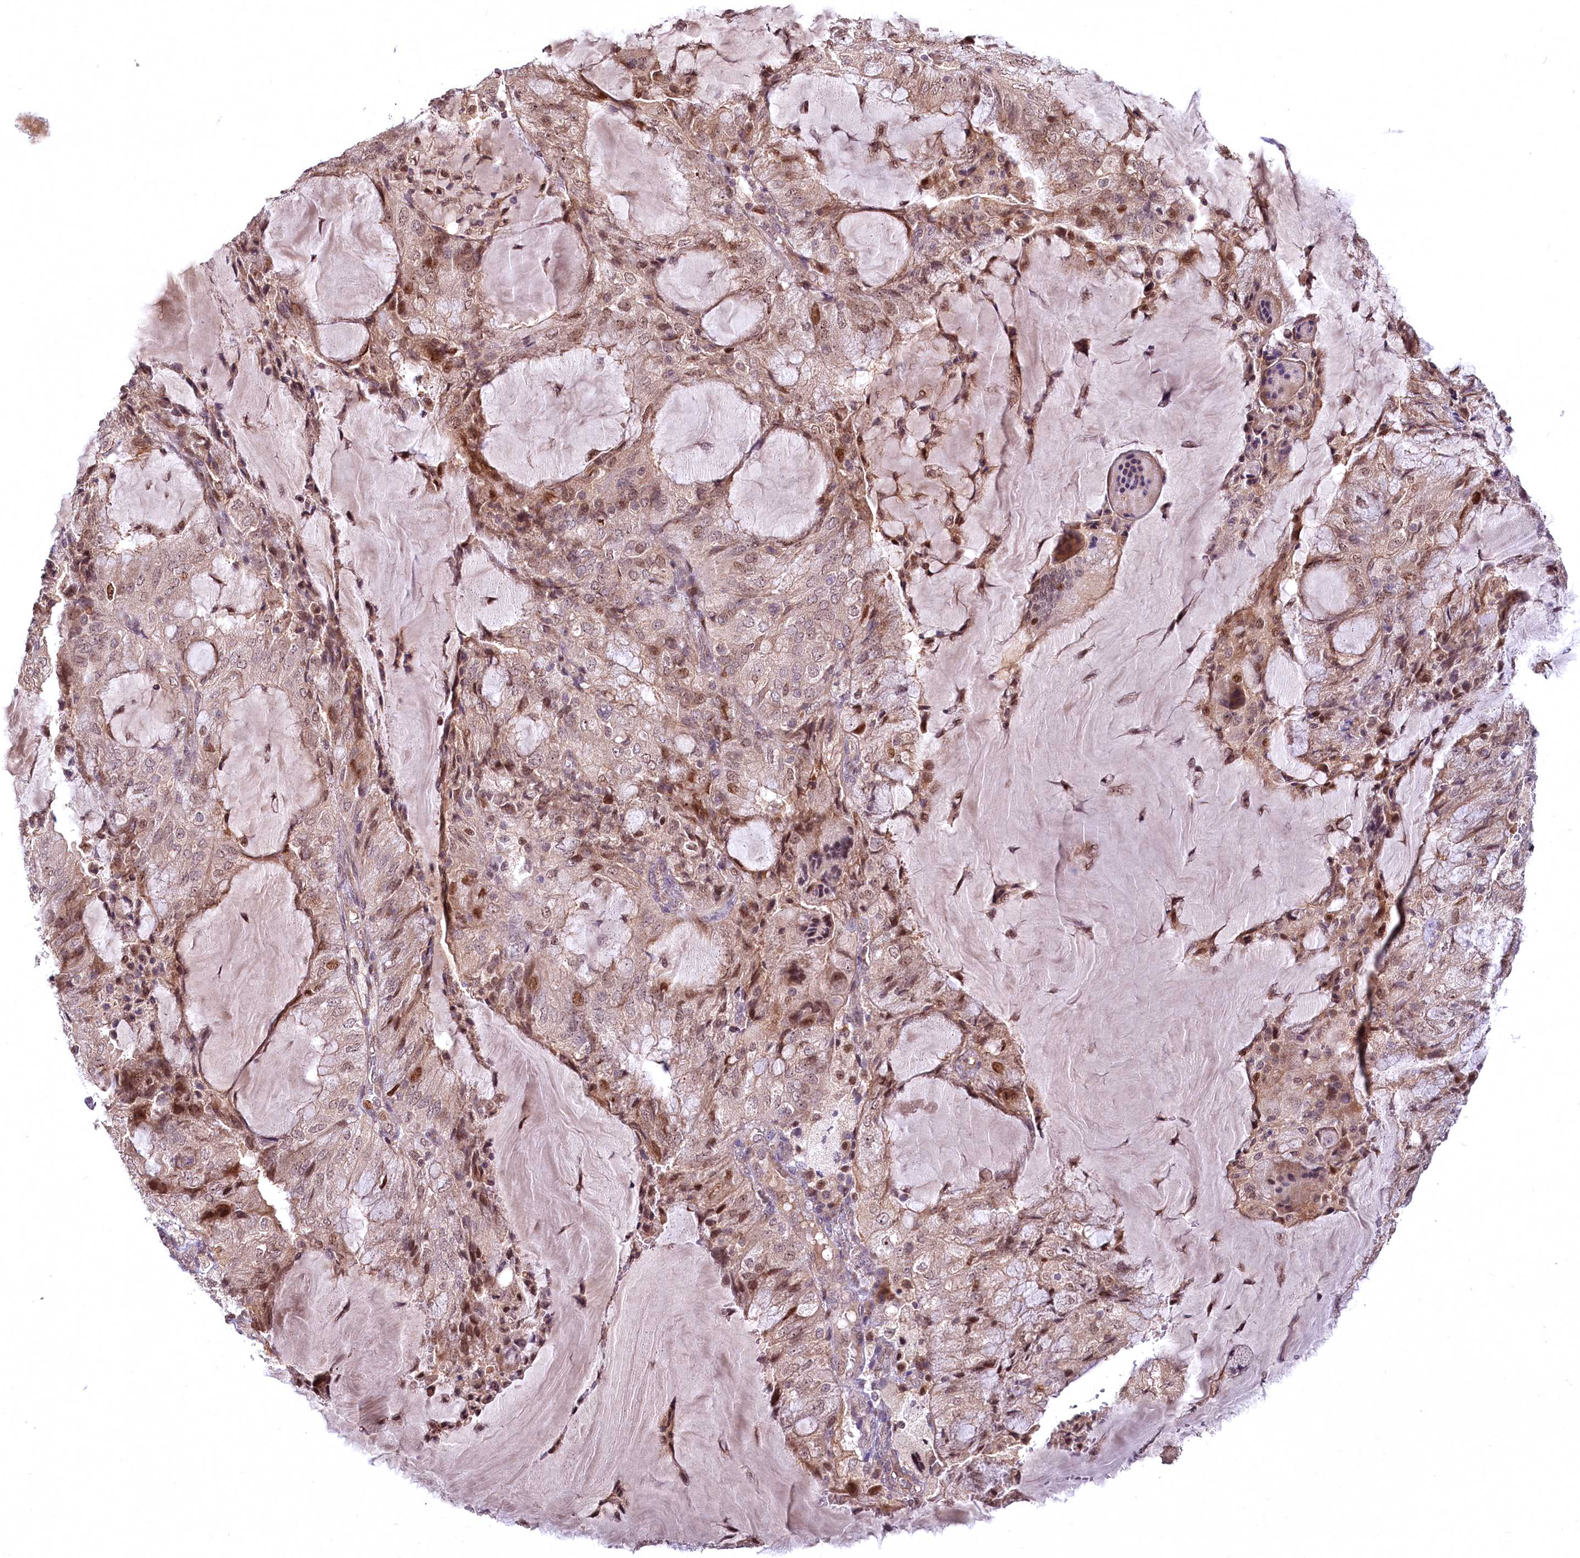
{"staining": {"intensity": "moderate", "quantity": "25%-75%", "location": "cytoplasmic/membranous,nuclear"}, "tissue": "endometrial cancer", "cell_type": "Tumor cells", "image_type": "cancer", "snomed": [{"axis": "morphology", "description": "Adenocarcinoma, NOS"}, {"axis": "topography", "description": "Endometrium"}], "caption": "Immunohistochemical staining of human endometrial cancer exhibits medium levels of moderate cytoplasmic/membranous and nuclear expression in approximately 25%-75% of tumor cells.", "gene": "N4BP2L1", "patient": {"sex": "female", "age": 81}}